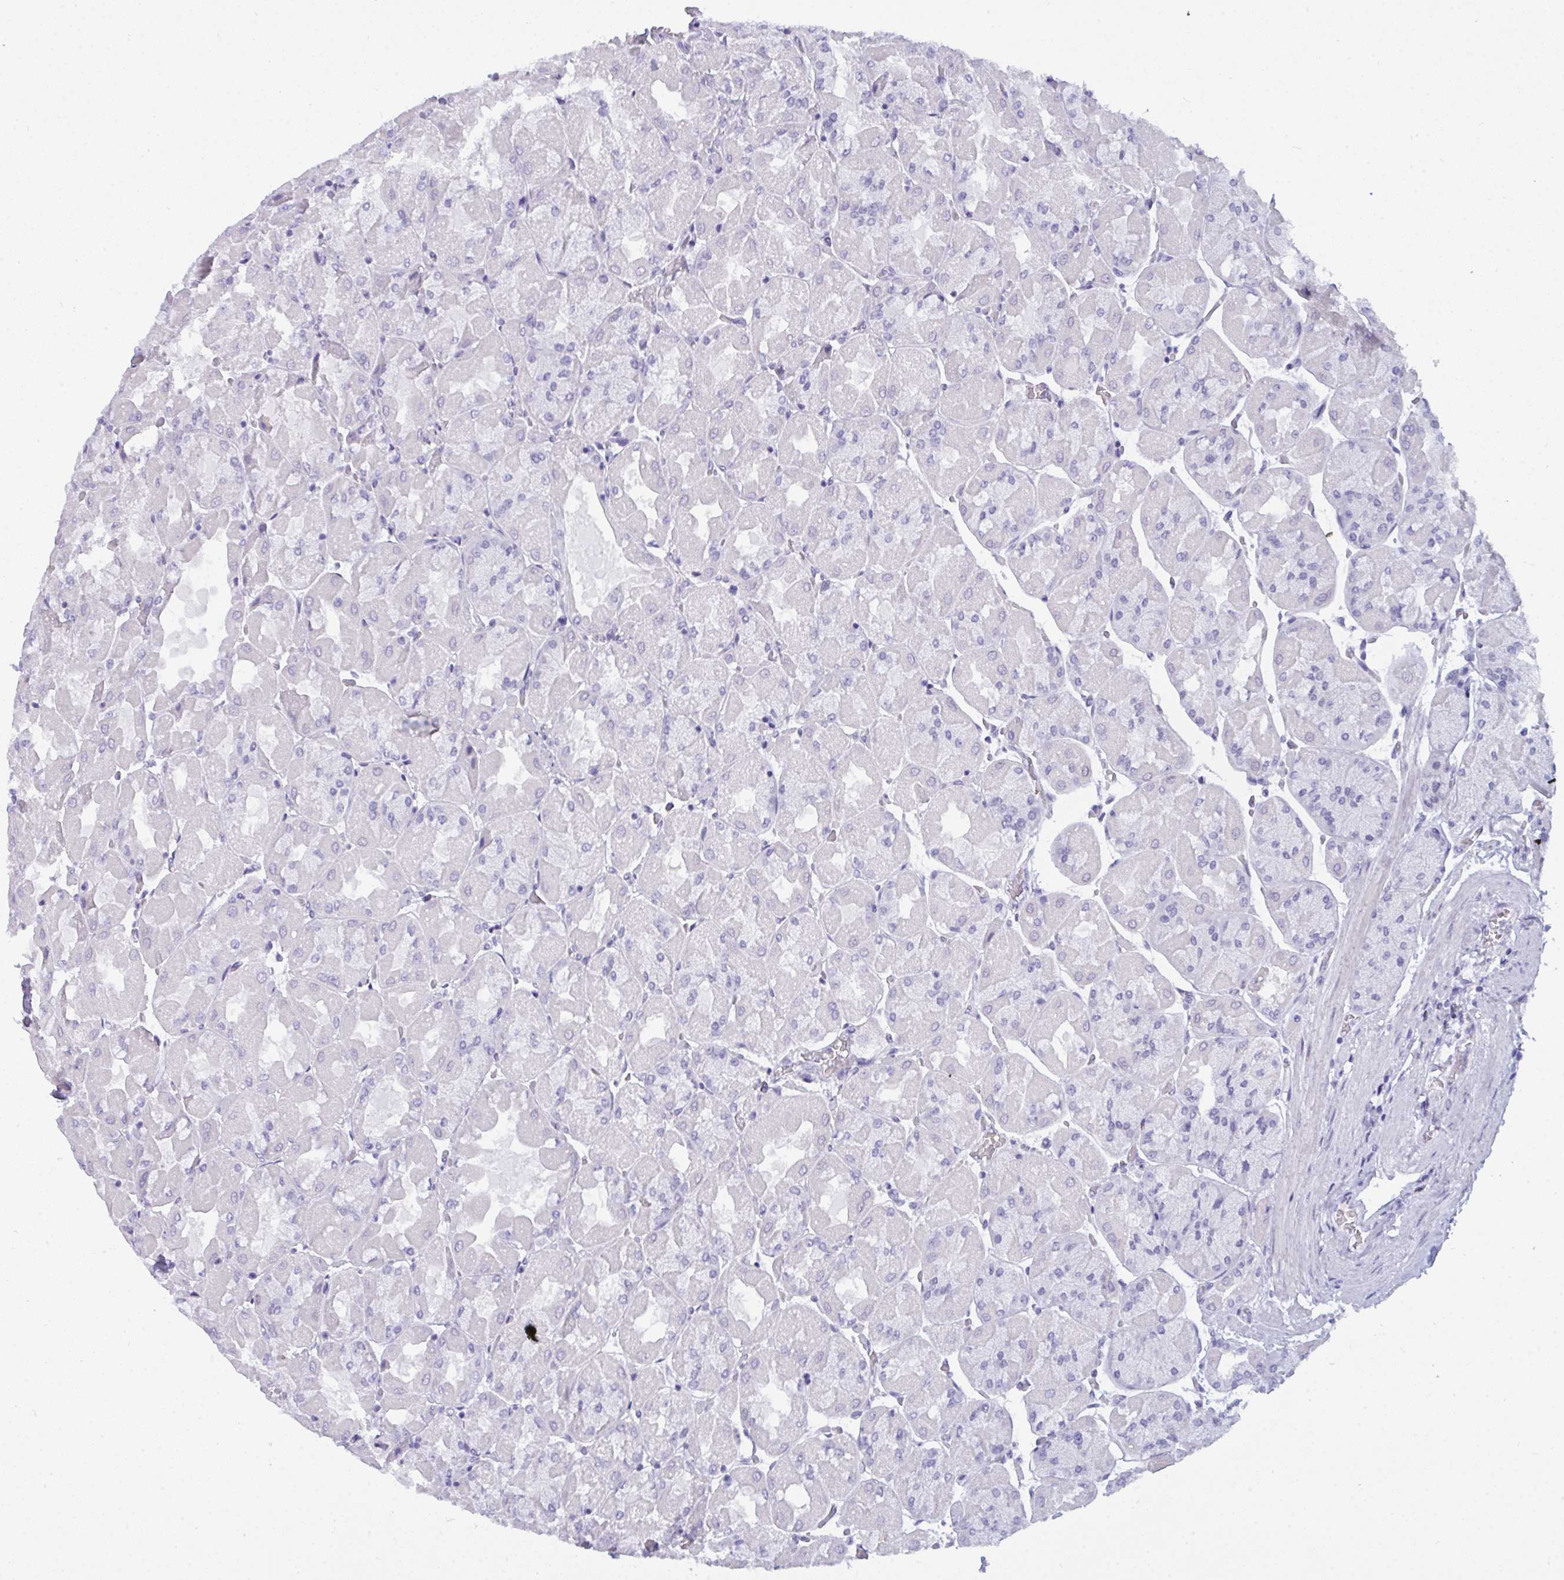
{"staining": {"intensity": "negative", "quantity": "none", "location": "none"}, "tissue": "stomach", "cell_type": "Glandular cells", "image_type": "normal", "snomed": [{"axis": "morphology", "description": "Normal tissue, NOS"}, {"axis": "topography", "description": "Stomach"}], "caption": "Glandular cells are negative for brown protein staining in benign stomach. (Brightfield microscopy of DAB (3,3'-diaminobenzidine) IHC at high magnification).", "gene": "PRDM9", "patient": {"sex": "female", "age": 61}}